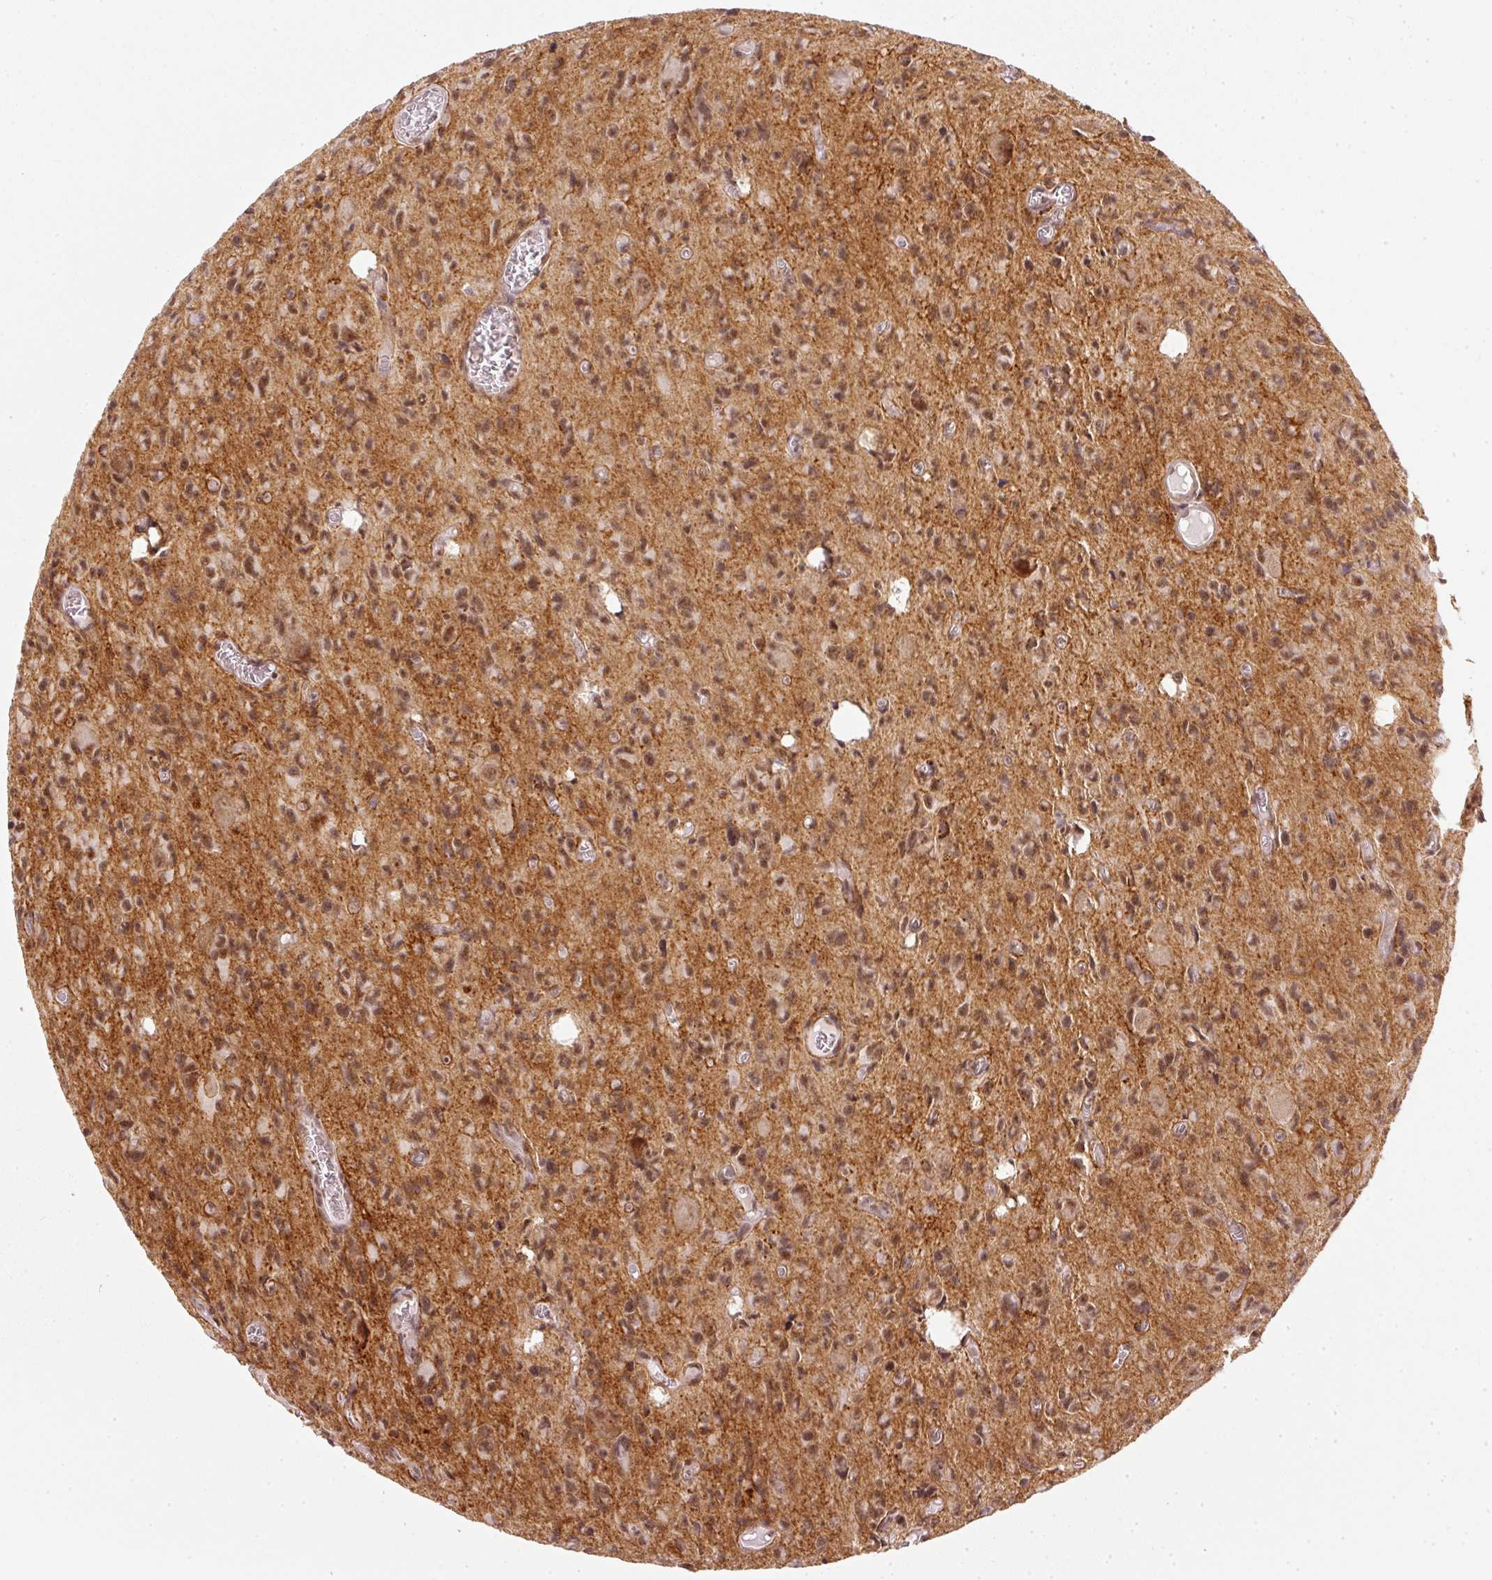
{"staining": {"intensity": "moderate", "quantity": "25%-75%", "location": "nuclear"}, "tissue": "glioma", "cell_type": "Tumor cells", "image_type": "cancer", "snomed": [{"axis": "morphology", "description": "Glioma, malignant, High grade"}, {"axis": "topography", "description": "Brain"}], "caption": "IHC micrograph of human malignant glioma (high-grade) stained for a protein (brown), which reveals medium levels of moderate nuclear staining in approximately 25%-75% of tumor cells.", "gene": "THOC6", "patient": {"sex": "male", "age": 76}}